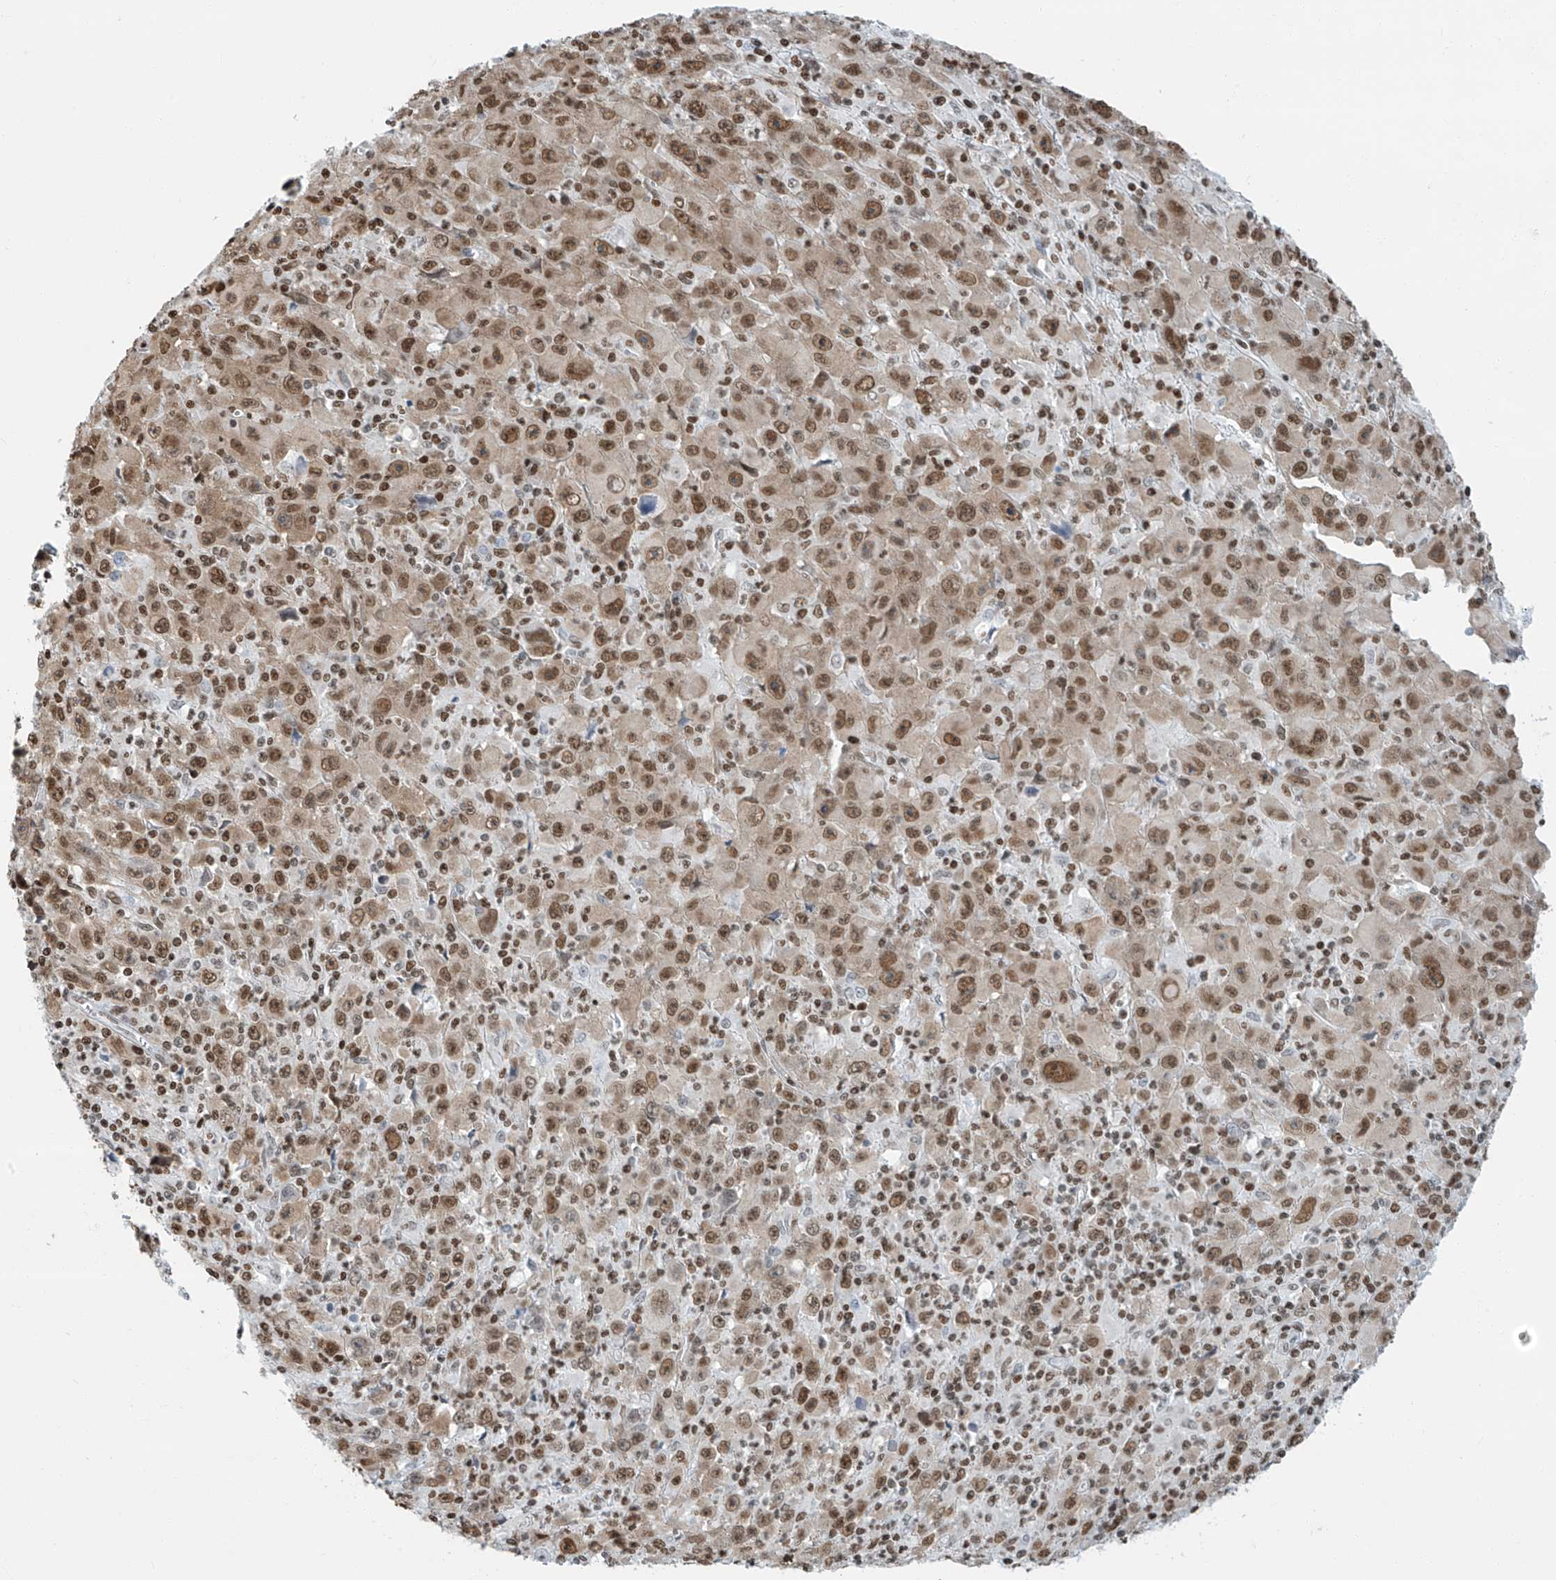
{"staining": {"intensity": "moderate", "quantity": ">75%", "location": "nuclear"}, "tissue": "melanoma", "cell_type": "Tumor cells", "image_type": "cancer", "snomed": [{"axis": "morphology", "description": "Malignant melanoma, Metastatic site"}, {"axis": "topography", "description": "Skin"}], "caption": "DAB immunohistochemical staining of human melanoma exhibits moderate nuclear protein positivity in about >75% of tumor cells.", "gene": "SARNP", "patient": {"sex": "female", "age": 56}}